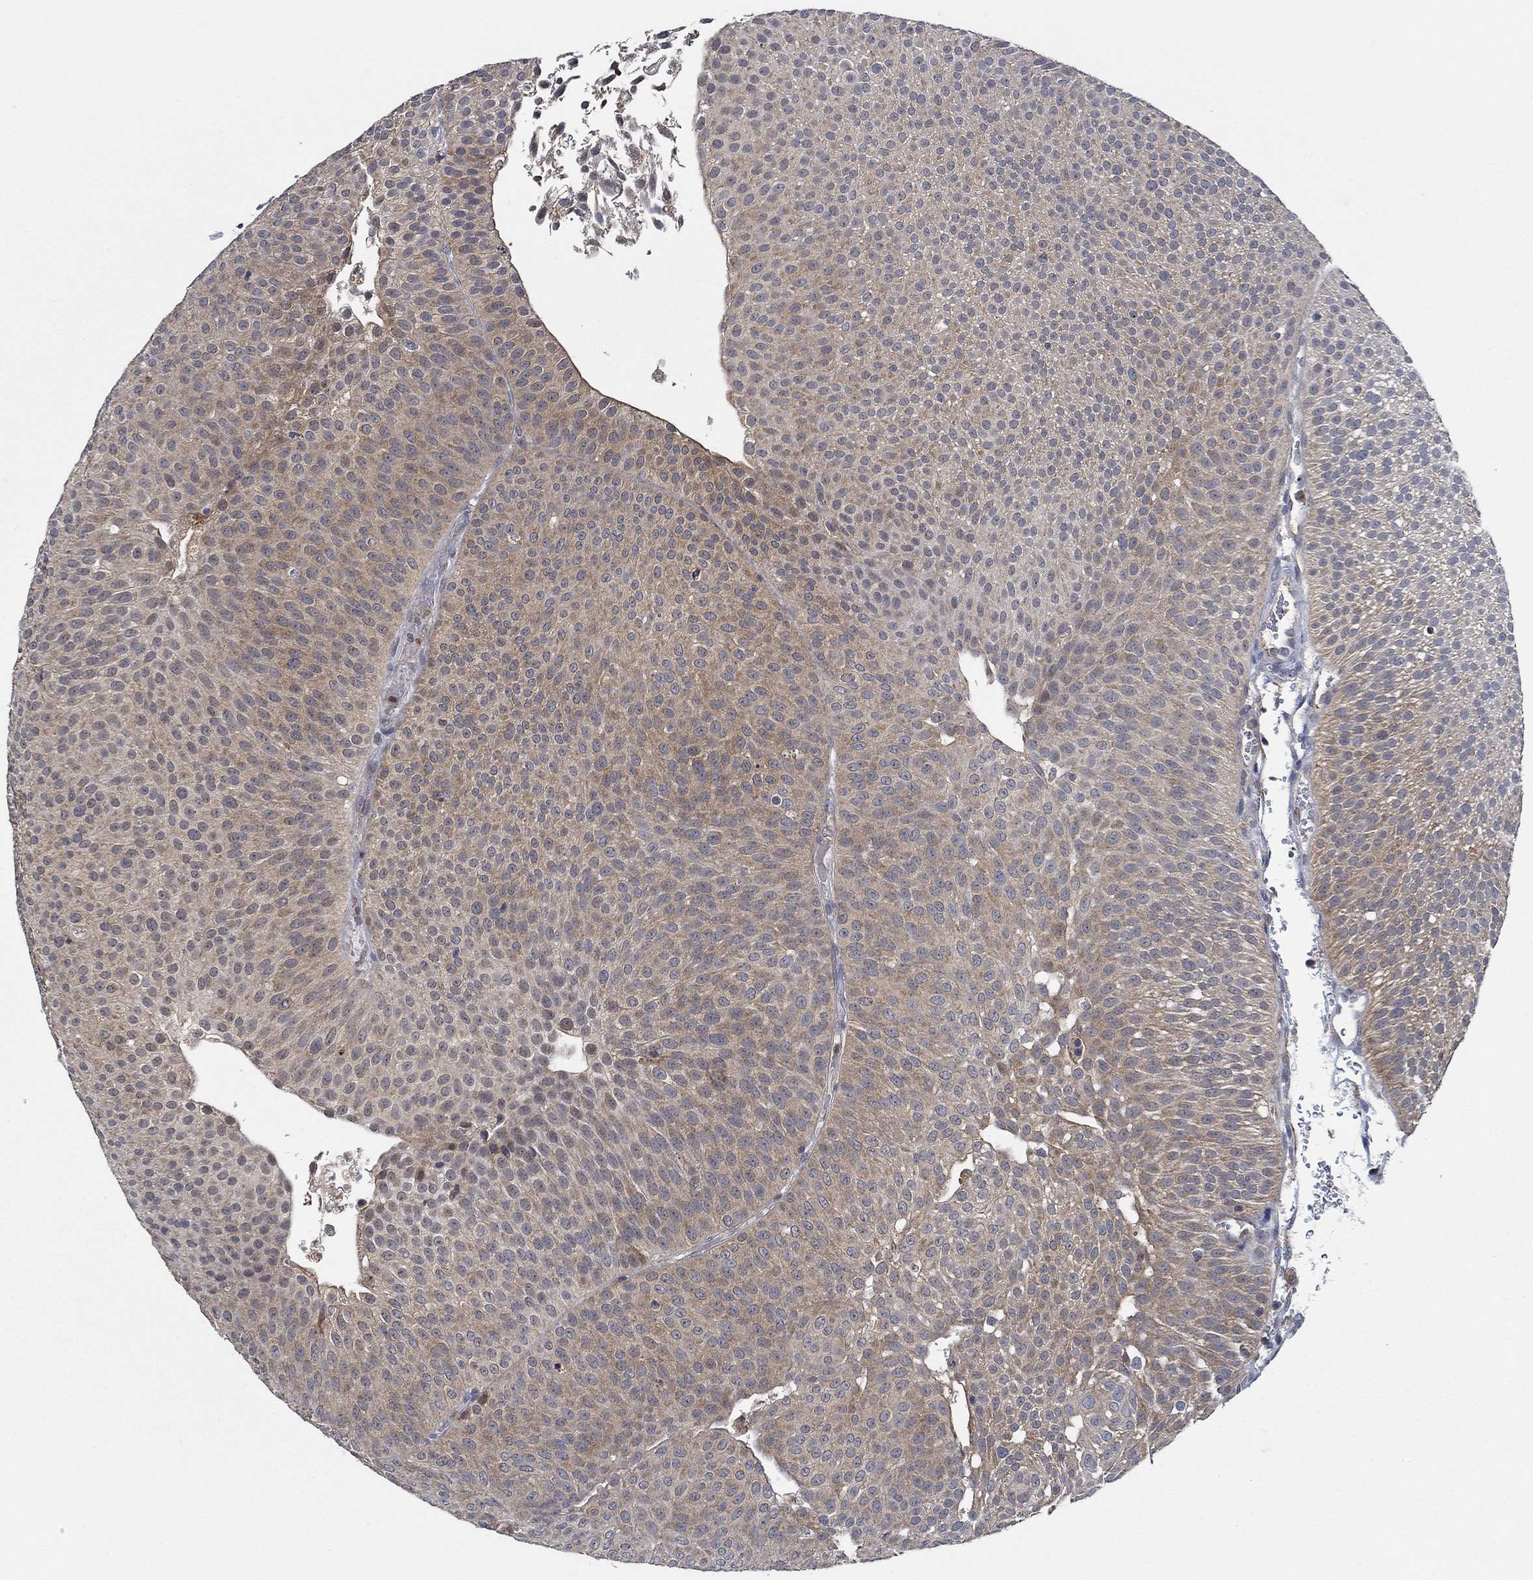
{"staining": {"intensity": "moderate", "quantity": "<25%", "location": "cytoplasmic/membranous"}, "tissue": "urothelial cancer", "cell_type": "Tumor cells", "image_type": "cancer", "snomed": [{"axis": "morphology", "description": "Urothelial carcinoma, Low grade"}, {"axis": "topography", "description": "Urinary bladder"}], "caption": "High-power microscopy captured an IHC histopathology image of urothelial carcinoma (low-grade), revealing moderate cytoplasmic/membranous positivity in approximately <25% of tumor cells. (Brightfield microscopy of DAB IHC at high magnification).", "gene": "DACT1", "patient": {"sex": "male", "age": 65}}